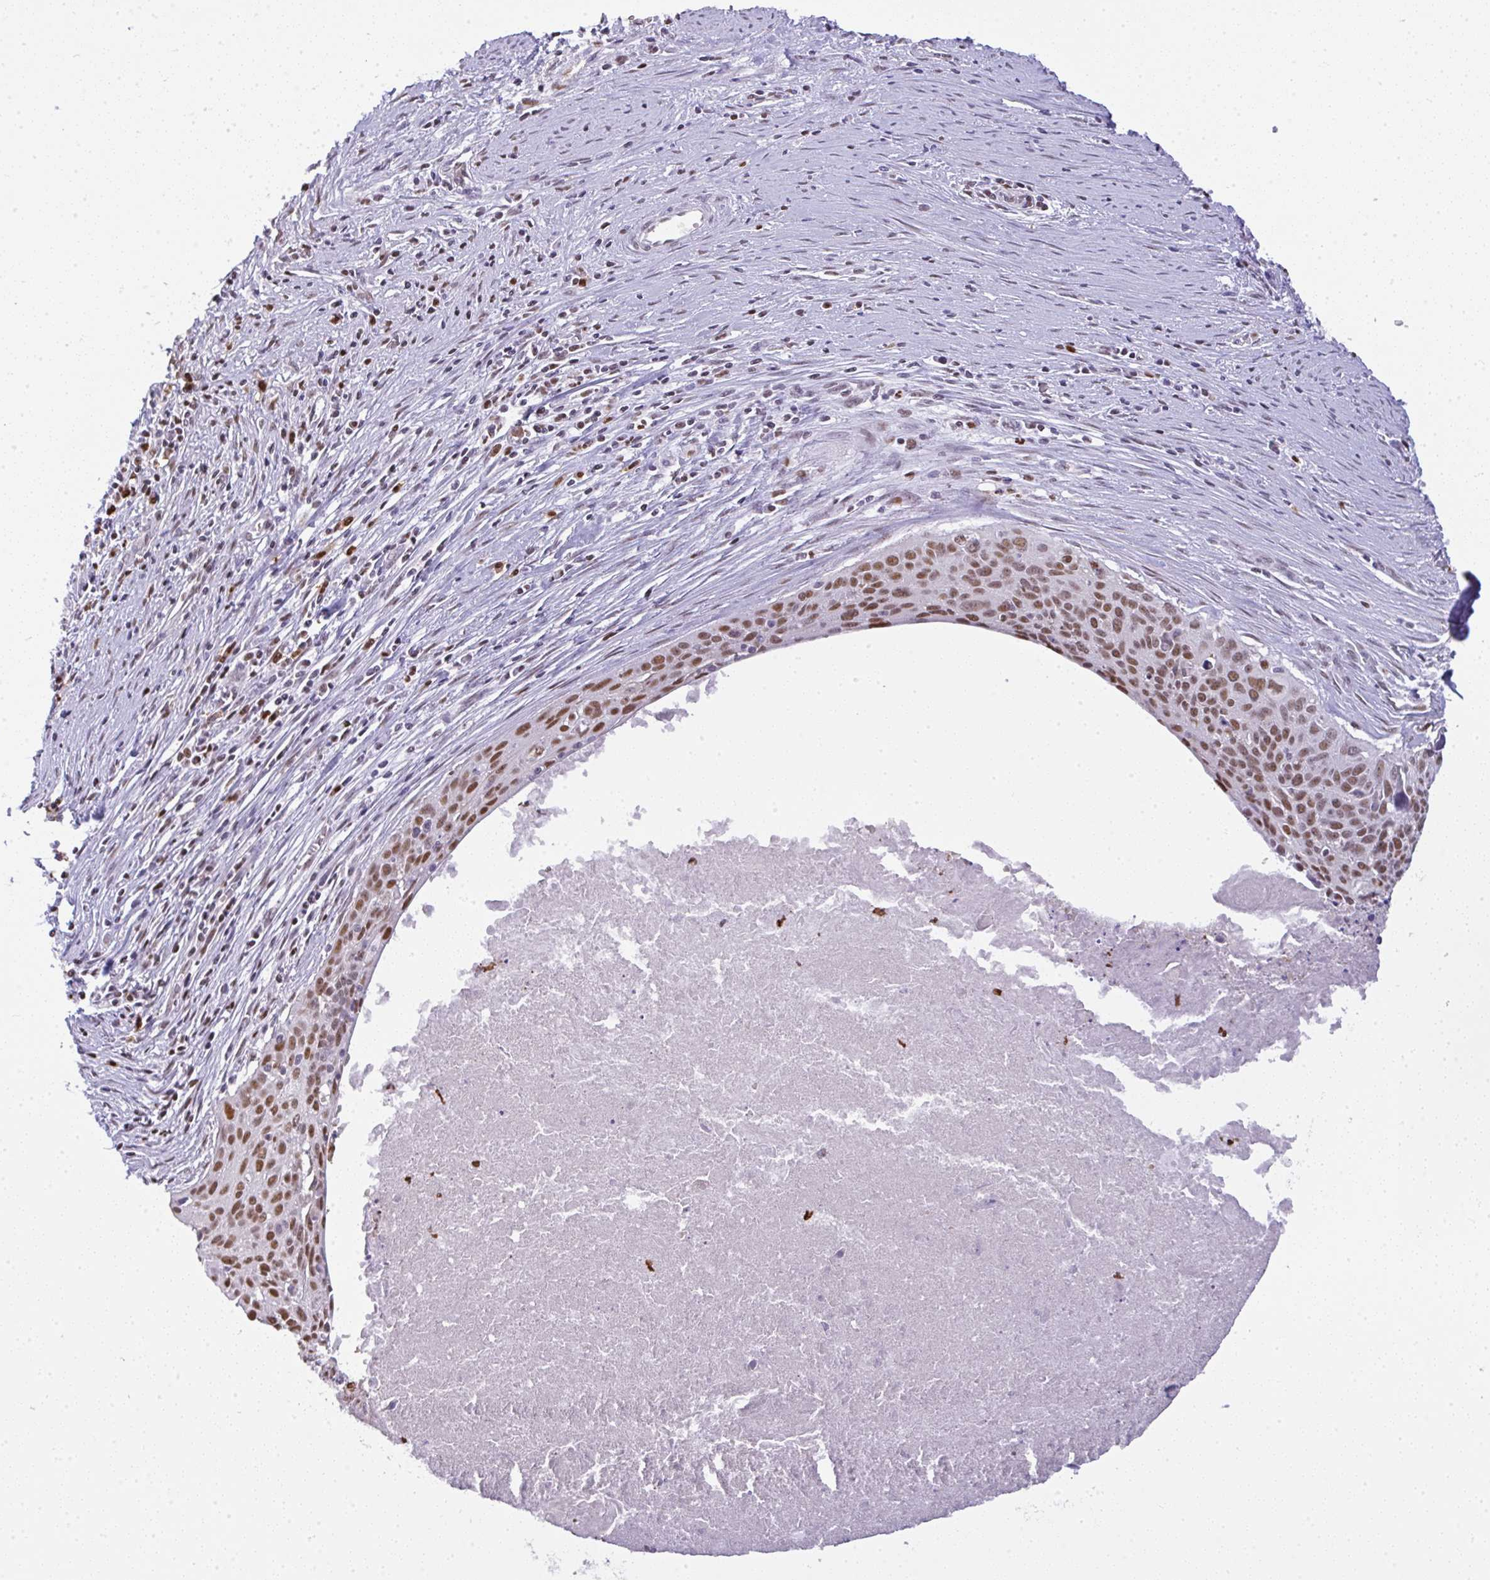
{"staining": {"intensity": "moderate", "quantity": ">75%", "location": "nuclear"}, "tissue": "cervical cancer", "cell_type": "Tumor cells", "image_type": "cancer", "snomed": [{"axis": "morphology", "description": "Squamous cell carcinoma, NOS"}, {"axis": "topography", "description": "Cervix"}], "caption": "Immunohistochemical staining of squamous cell carcinoma (cervical) displays moderate nuclear protein expression in about >75% of tumor cells.", "gene": "BBX", "patient": {"sex": "female", "age": 55}}